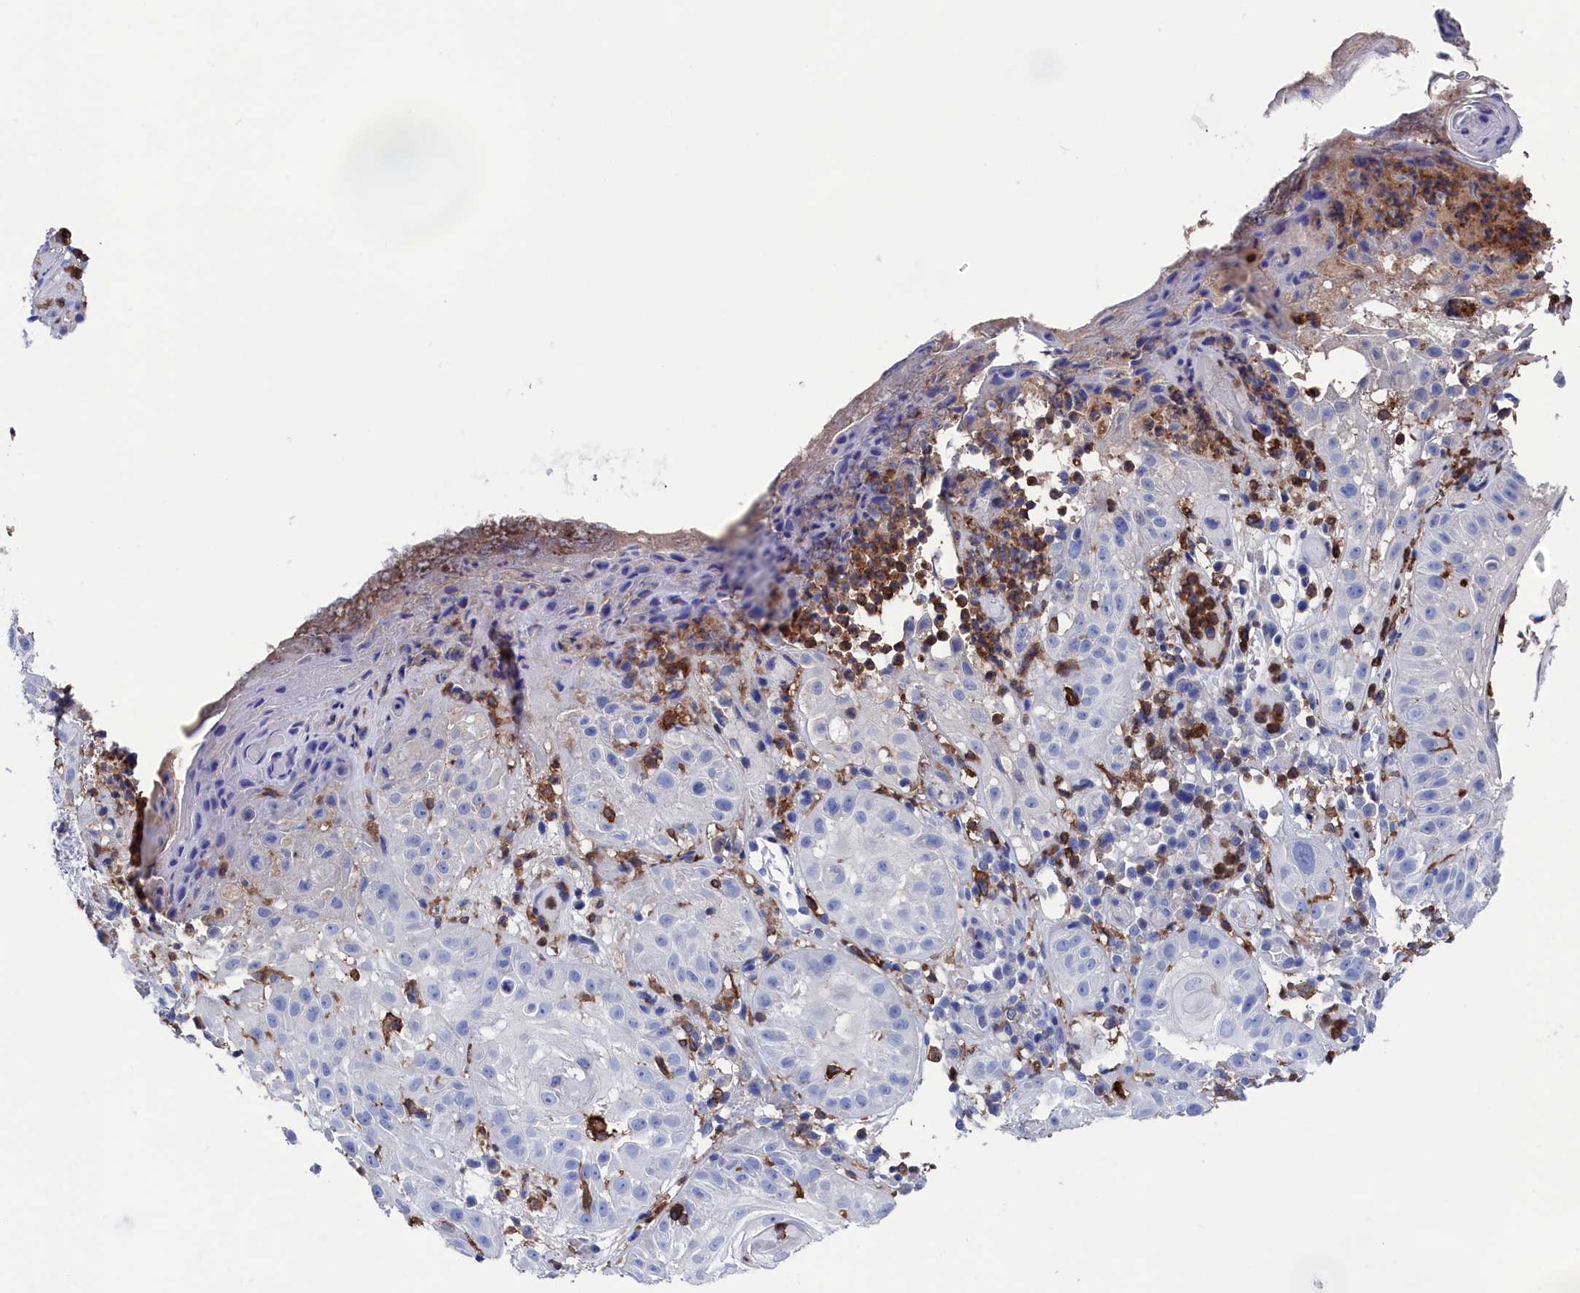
{"staining": {"intensity": "negative", "quantity": "none", "location": "none"}, "tissue": "skin cancer", "cell_type": "Tumor cells", "image_type": "cancer", "snomed": [{"axis": "morphology", "description": "Normal tissue, NOS"}, {"axis": "morphology", "description": "Basal cell carcinoma"}, {"axis": "topography", "description": "Skin"}], "caption": "This is an immunohistochemistry photomicrograph of human skin cancer. There is no expression in tumor cells.", "gene": "TYROBP", "patient": {"sex": "male", "age": 93}}